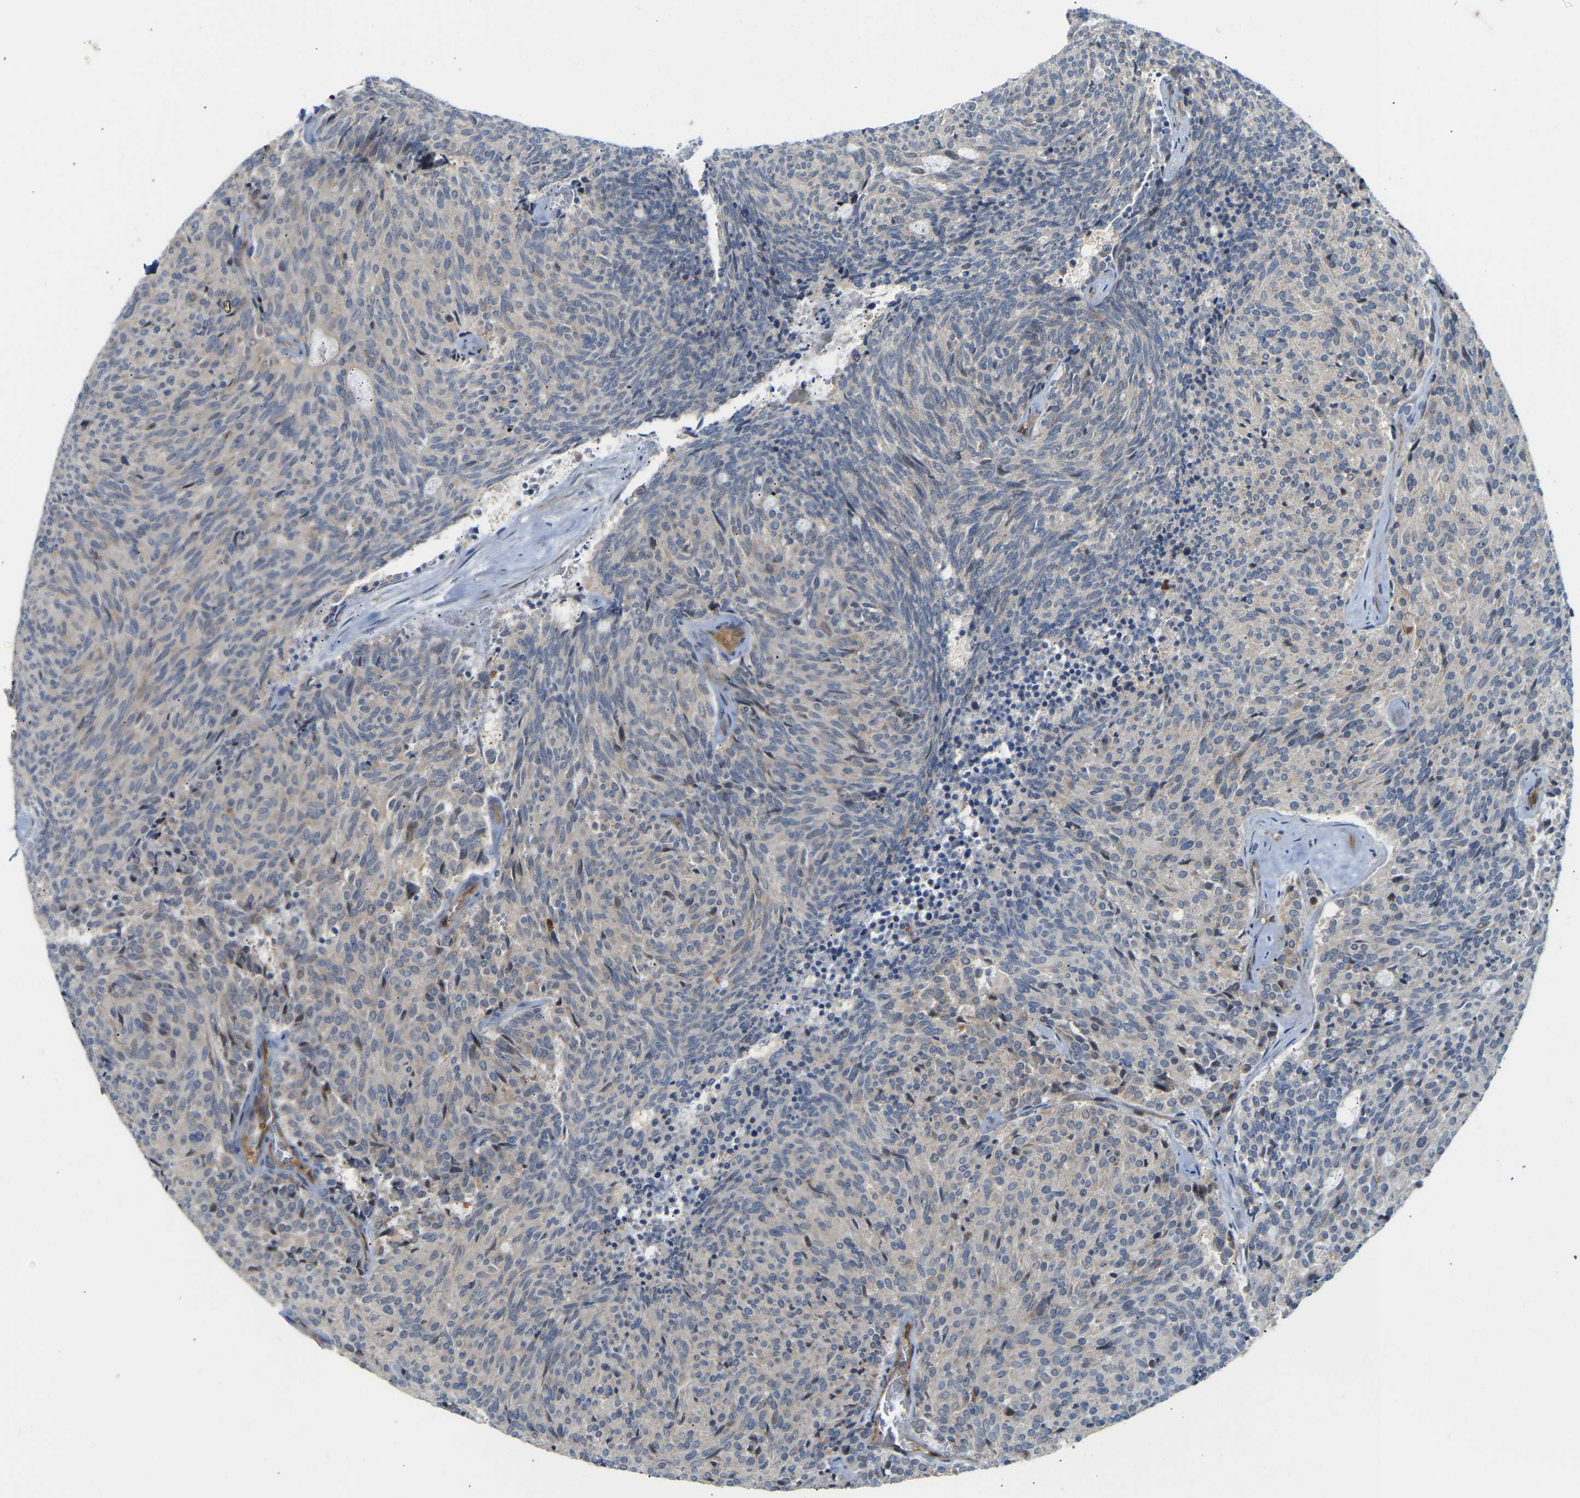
{"staining": {"intensity": "negative", "quantity": "none", "location": "none"}, "tissue": "carcinoid", "cell_type": "Tumor cells", "image_type": "cancer", "snomed": [{"axis": "morphology", "description": "Carcinoid, malignant, NOS"}, {"axis": "topography", "description": "Pancreas"}], "caption": "Tumor cells show no significant protein expression in carcinoid.", "gene": "PLCG2", "patient": {"sex": "female", "age": 54}}